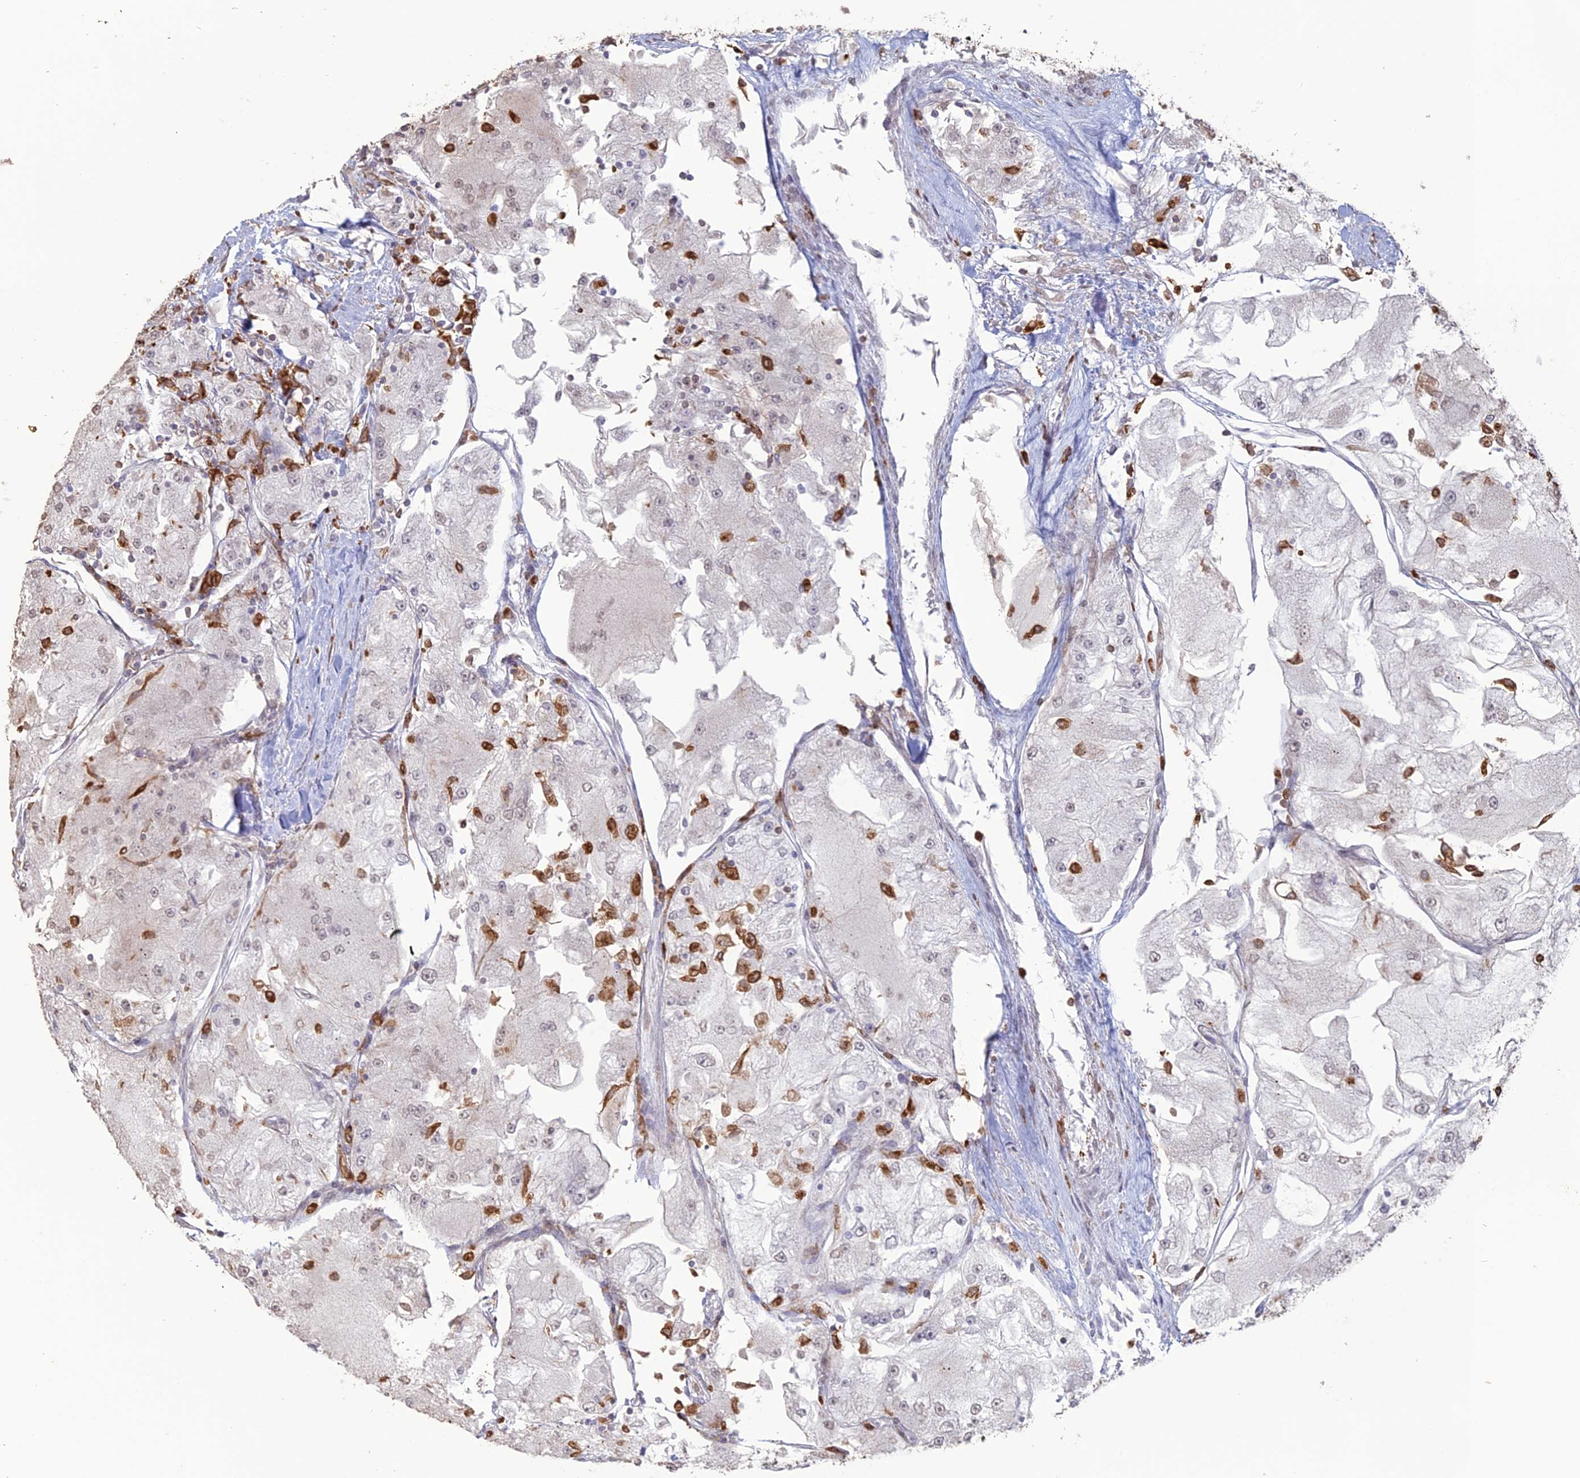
{"staining": {"intensity": "negative", "quantity": "none", "location": "none"}, "tissue": "renal cancer", "cell_type": "Tumor cells", "image_type": "cancer", "snomed": [{"axis": "morphology", "description": "Adenocarcinoma, NOS"}, {"axis": "topography", "description": "Kidney"}], "caption": "Tumor cells show no significant positivity in adenocarcinoma (renal).", "gene": "APOBR", "patient": {"sex": "female", "age": 72}}